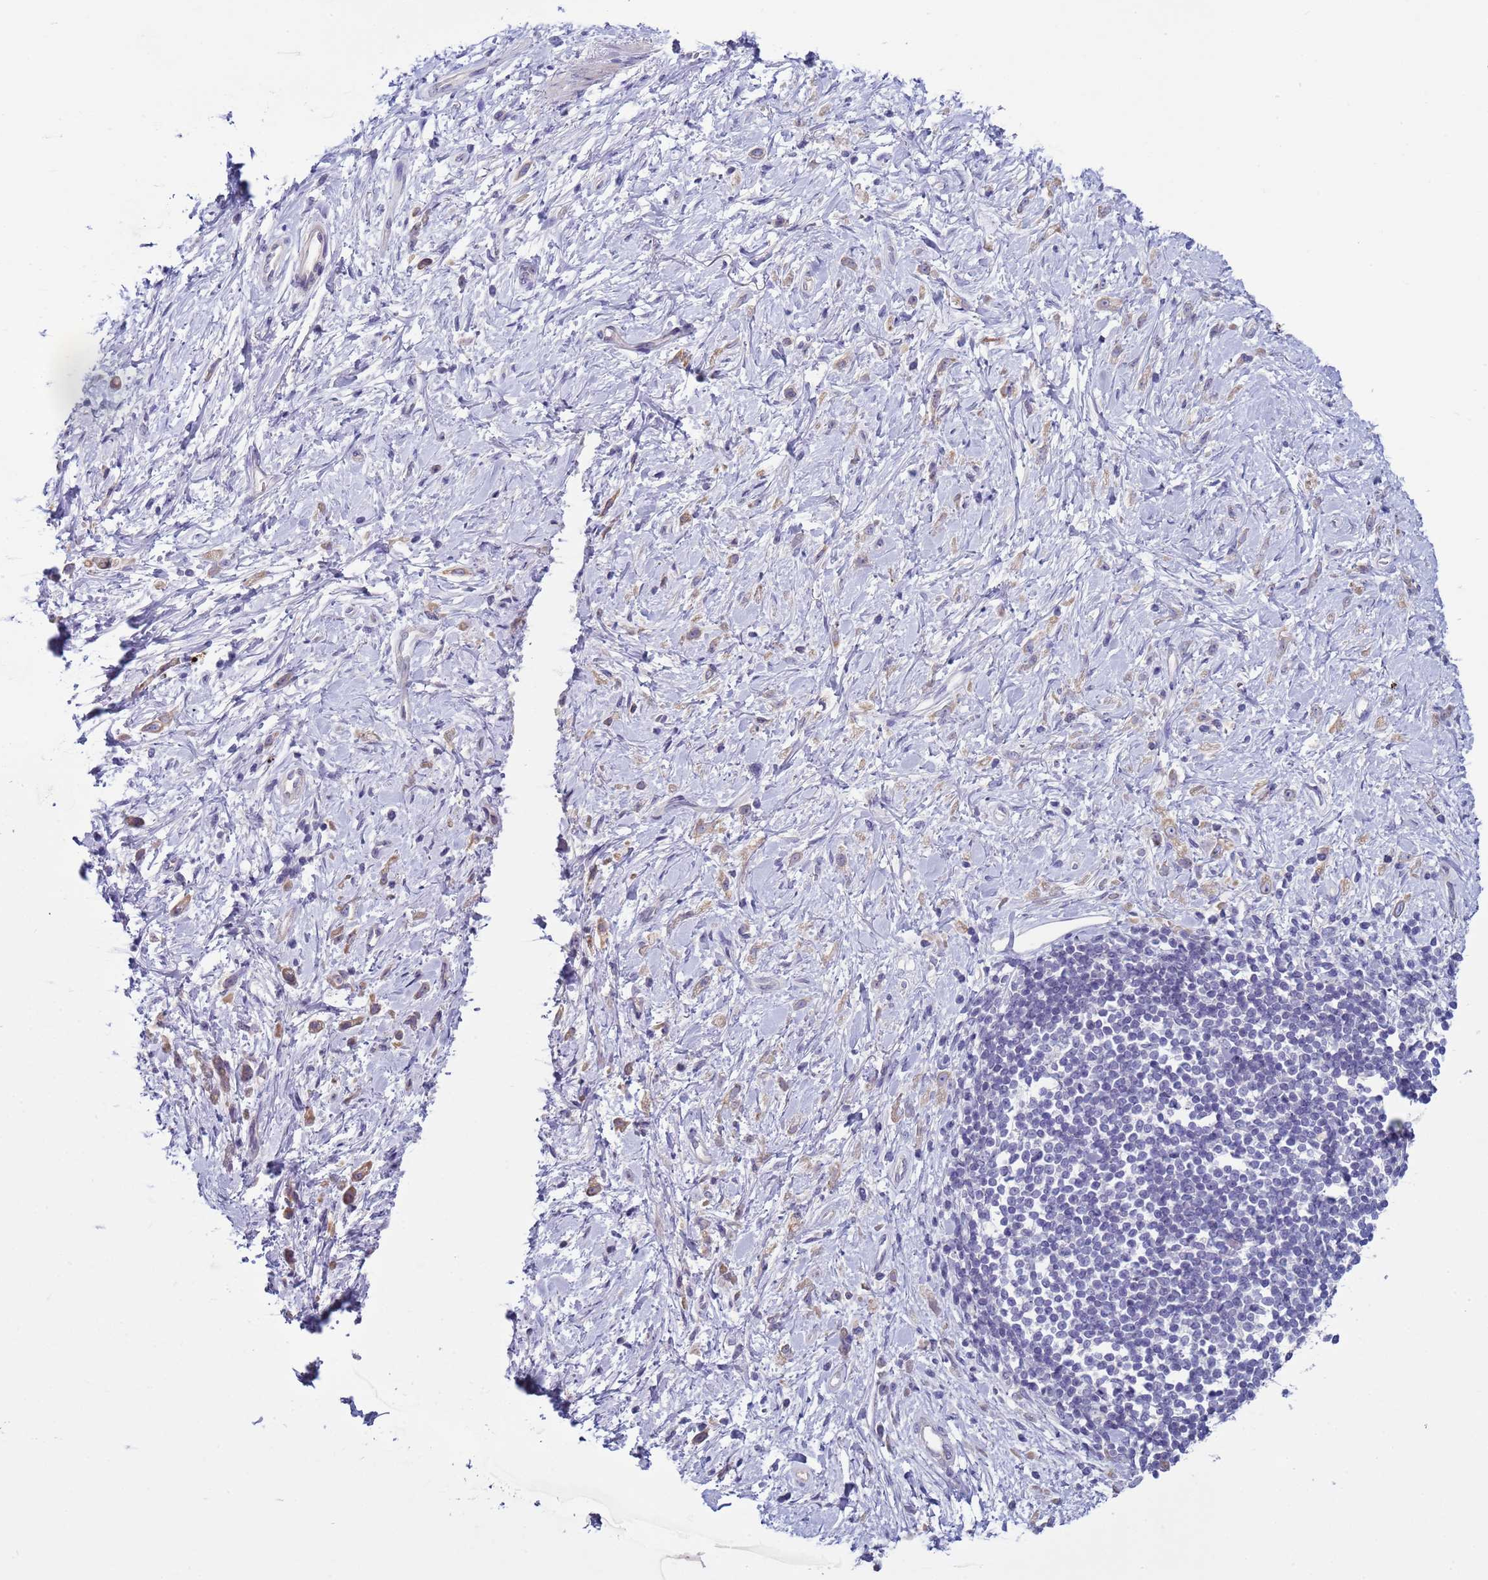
{"staining": {"intensity": "negative", "quantity": "none", "location": "none"}, "tissue": "stomach cancer", "cell_type": "Tumor cells", "image_type": "cancer", "snomed": [{"axis": "morphology", "description": "Adenocarcinoma, NOS"}, {"axis": "topography", "description": "Stomach"}], "caption": "This is an immunohistochemistry (IHC) micrograph of human stomach adenocarcinoma. There is no positivity in tumor cells.", "gene": "TRIM51", "patient": {"sex": "female", "age": 60}}